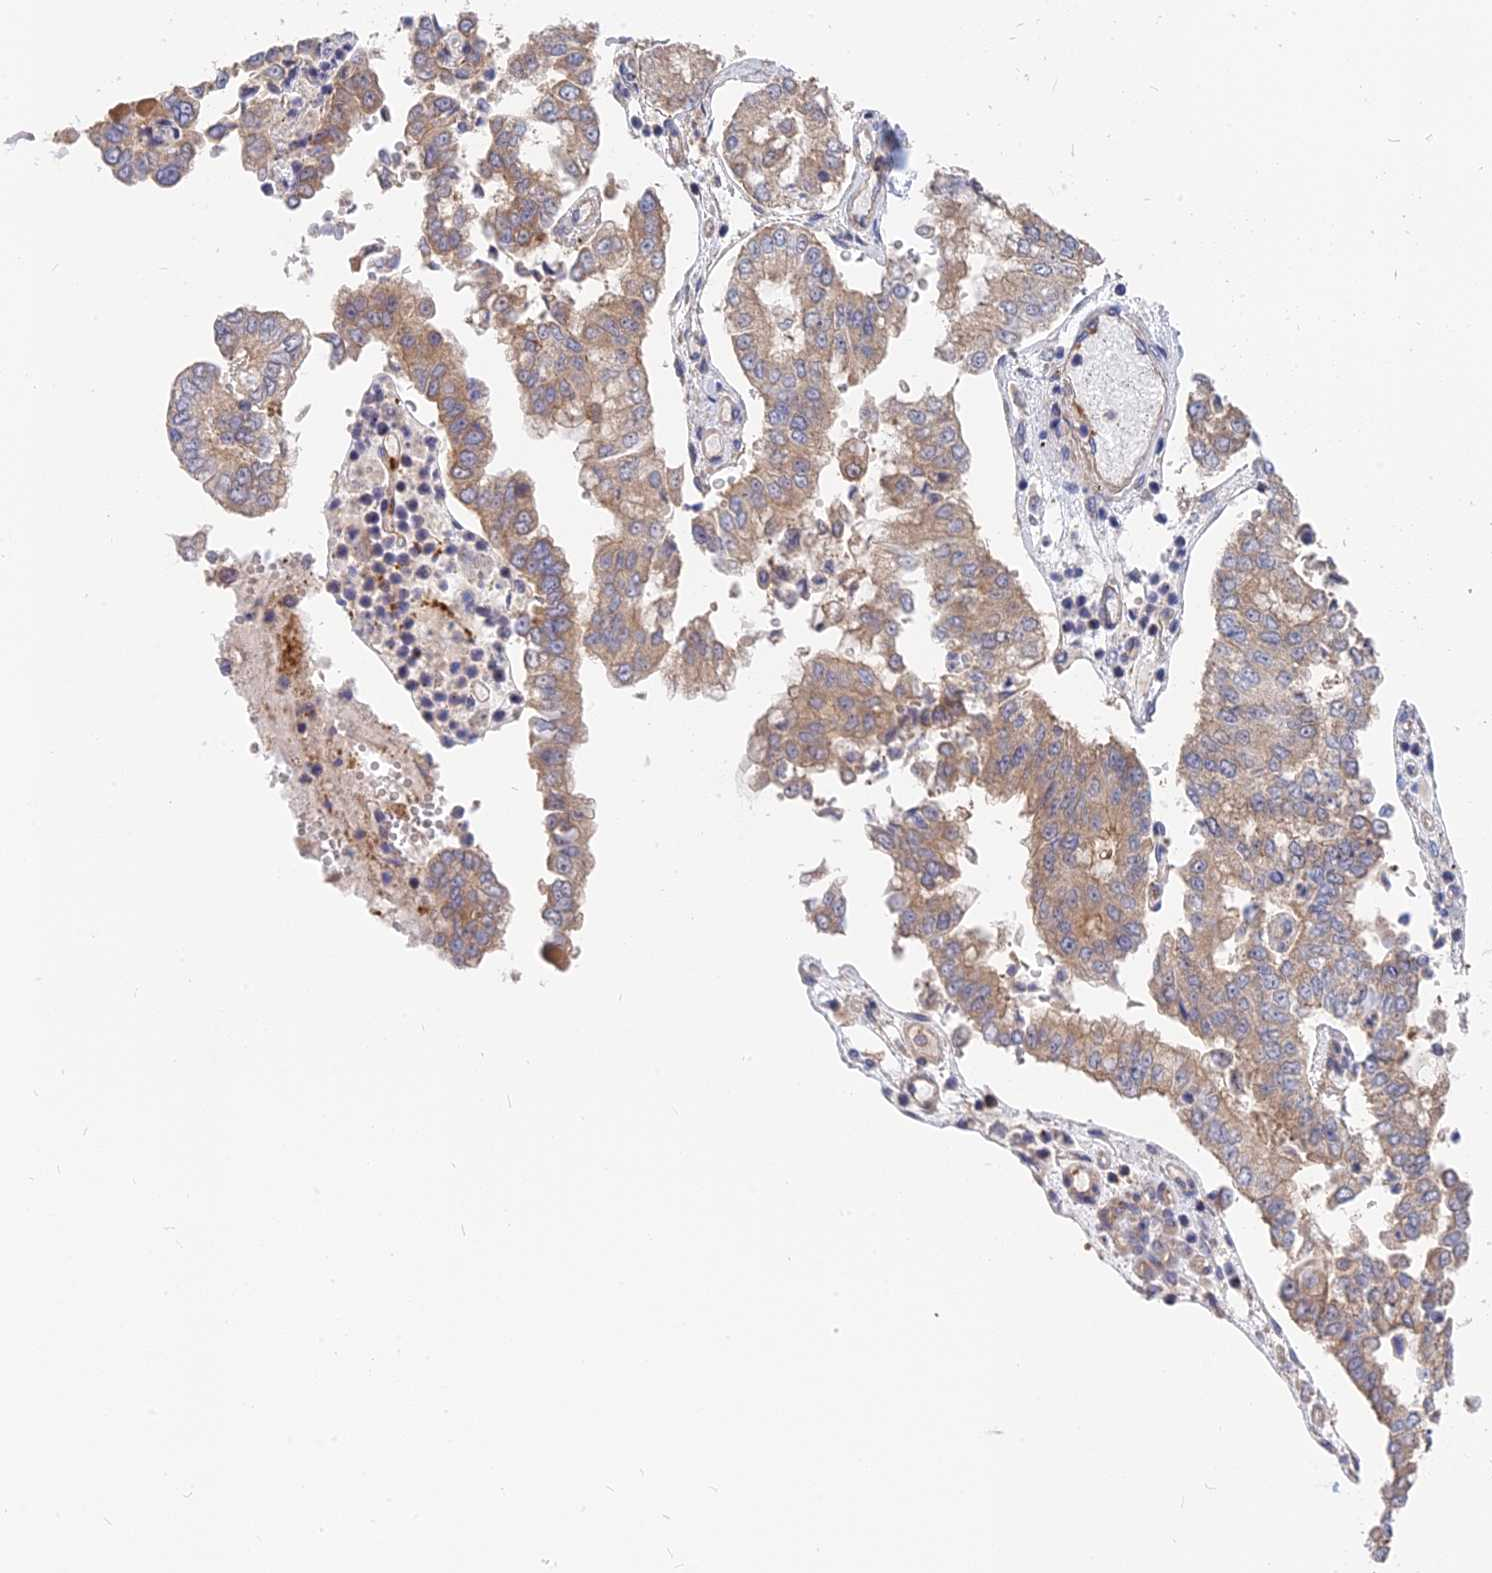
{"staining": {"intensity": "weak", "quantity": ">75%", "location": "cytoplasmic/membranous"}, "tissue": "stomach cancer", "cell_type": "Tumor cells", "image_type": "cancer", "snomed": [{"axis": "morphology", "description": "Adenocarcinoma, NOS"}, {"axis": "topography", "description": "Stomach"}], "caption": "Immunohistochemistry image of stomach cancer stained for a protein (brown), which exhibits low levels of weak cytoplasmic/membranous expression in approximately >75% of tumor cells.", "gene": "IL21R", "patient": {"sex": "male", "age": 76}}